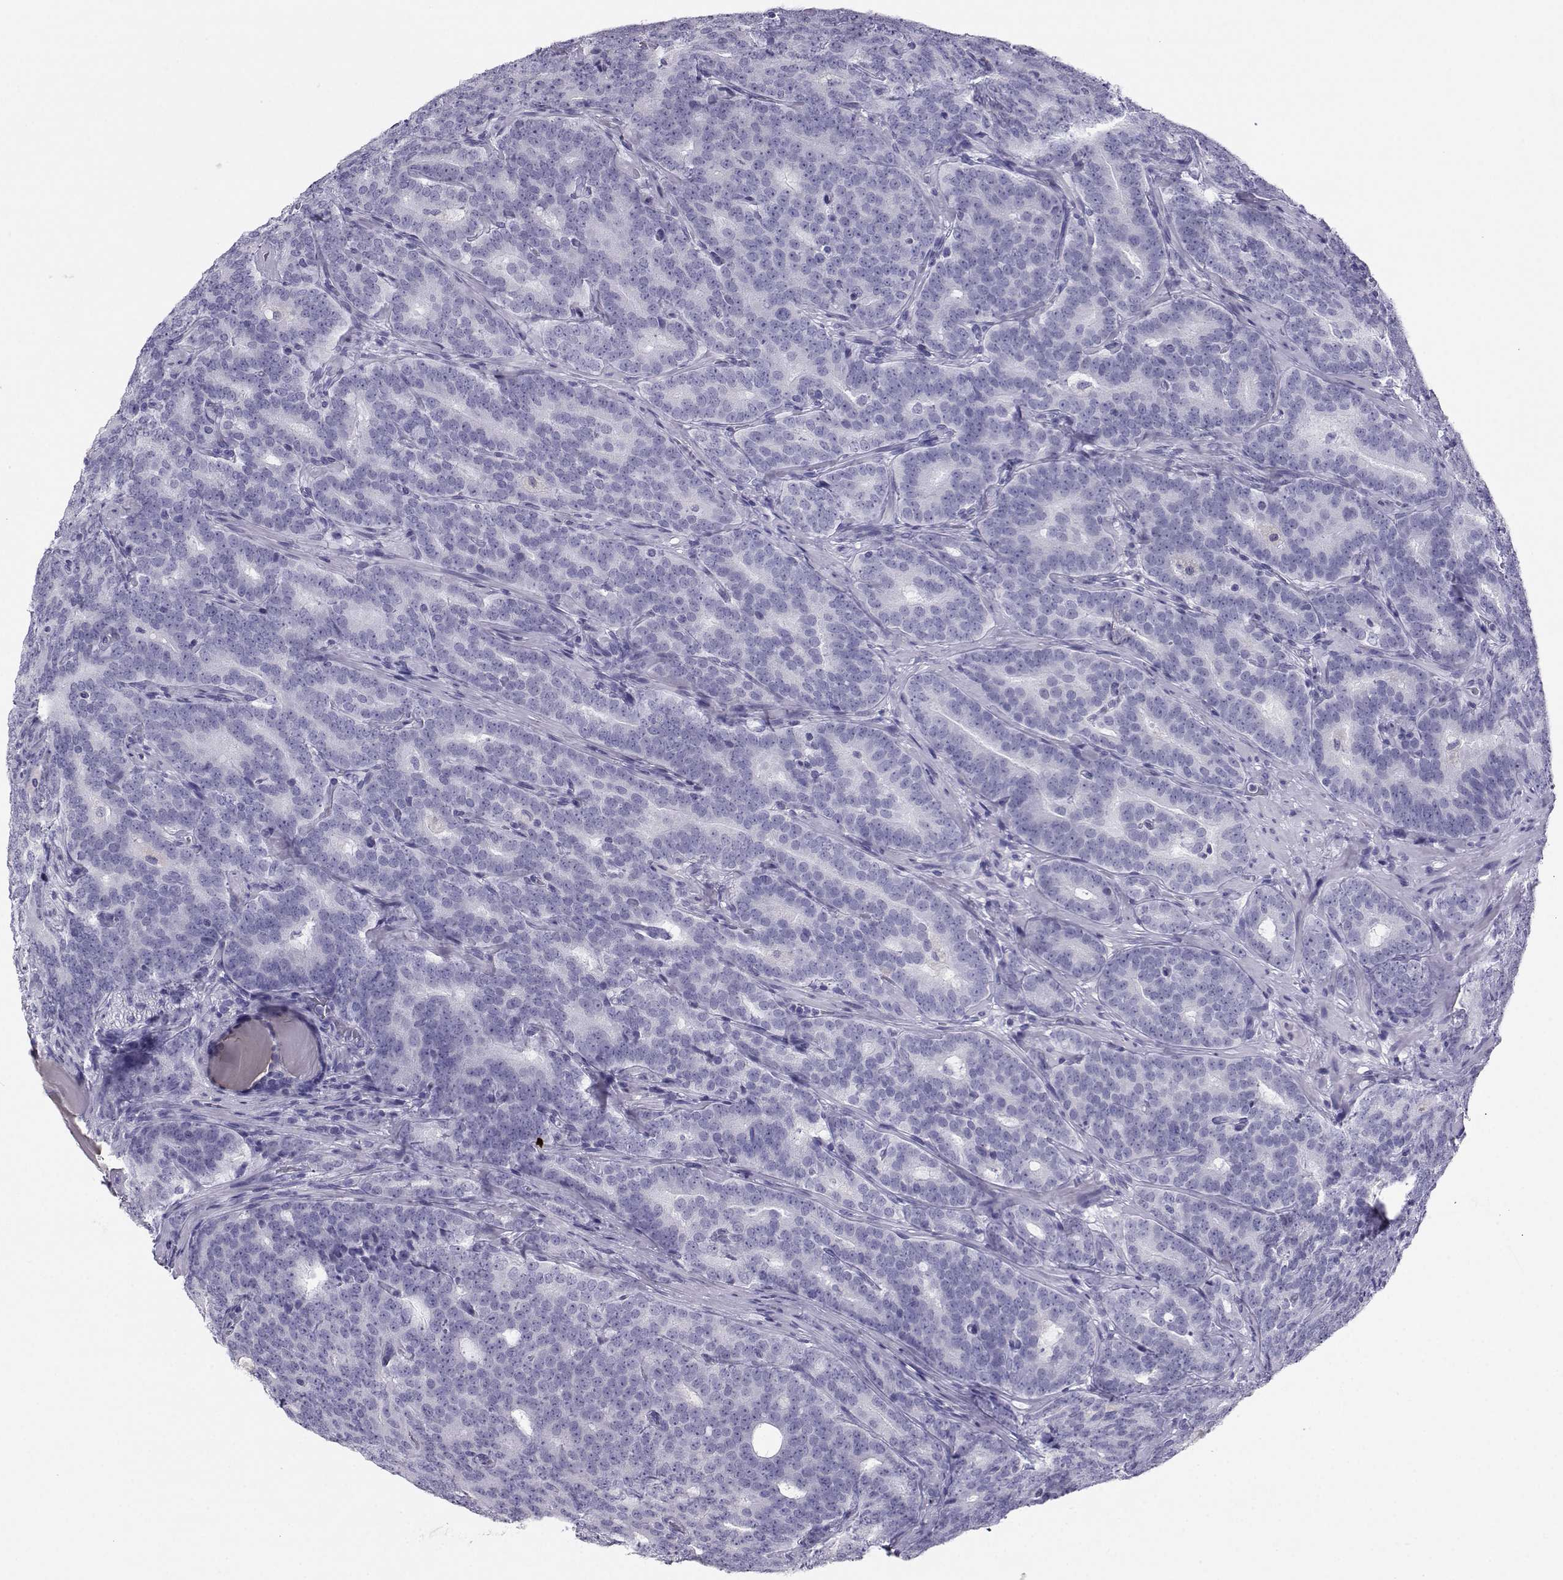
{"staining": {"intensity": "negative", "quantity": "none", "location": "none"}, "tissue": "prostate cancer", "cell_type": "Tumor cells", "image_type": "cancer", "snomed": [{"axis": "morphology", "description": "Adenocarcinoma, NOS"}, {"axis": "topography", "description": "Prostate"}], "caption": "The photomicrograph shows no significant expression in tumor cells of prostate adenocarcinoma.", "gene": "SST", "patient": {"sex": "male", "age": 71}}